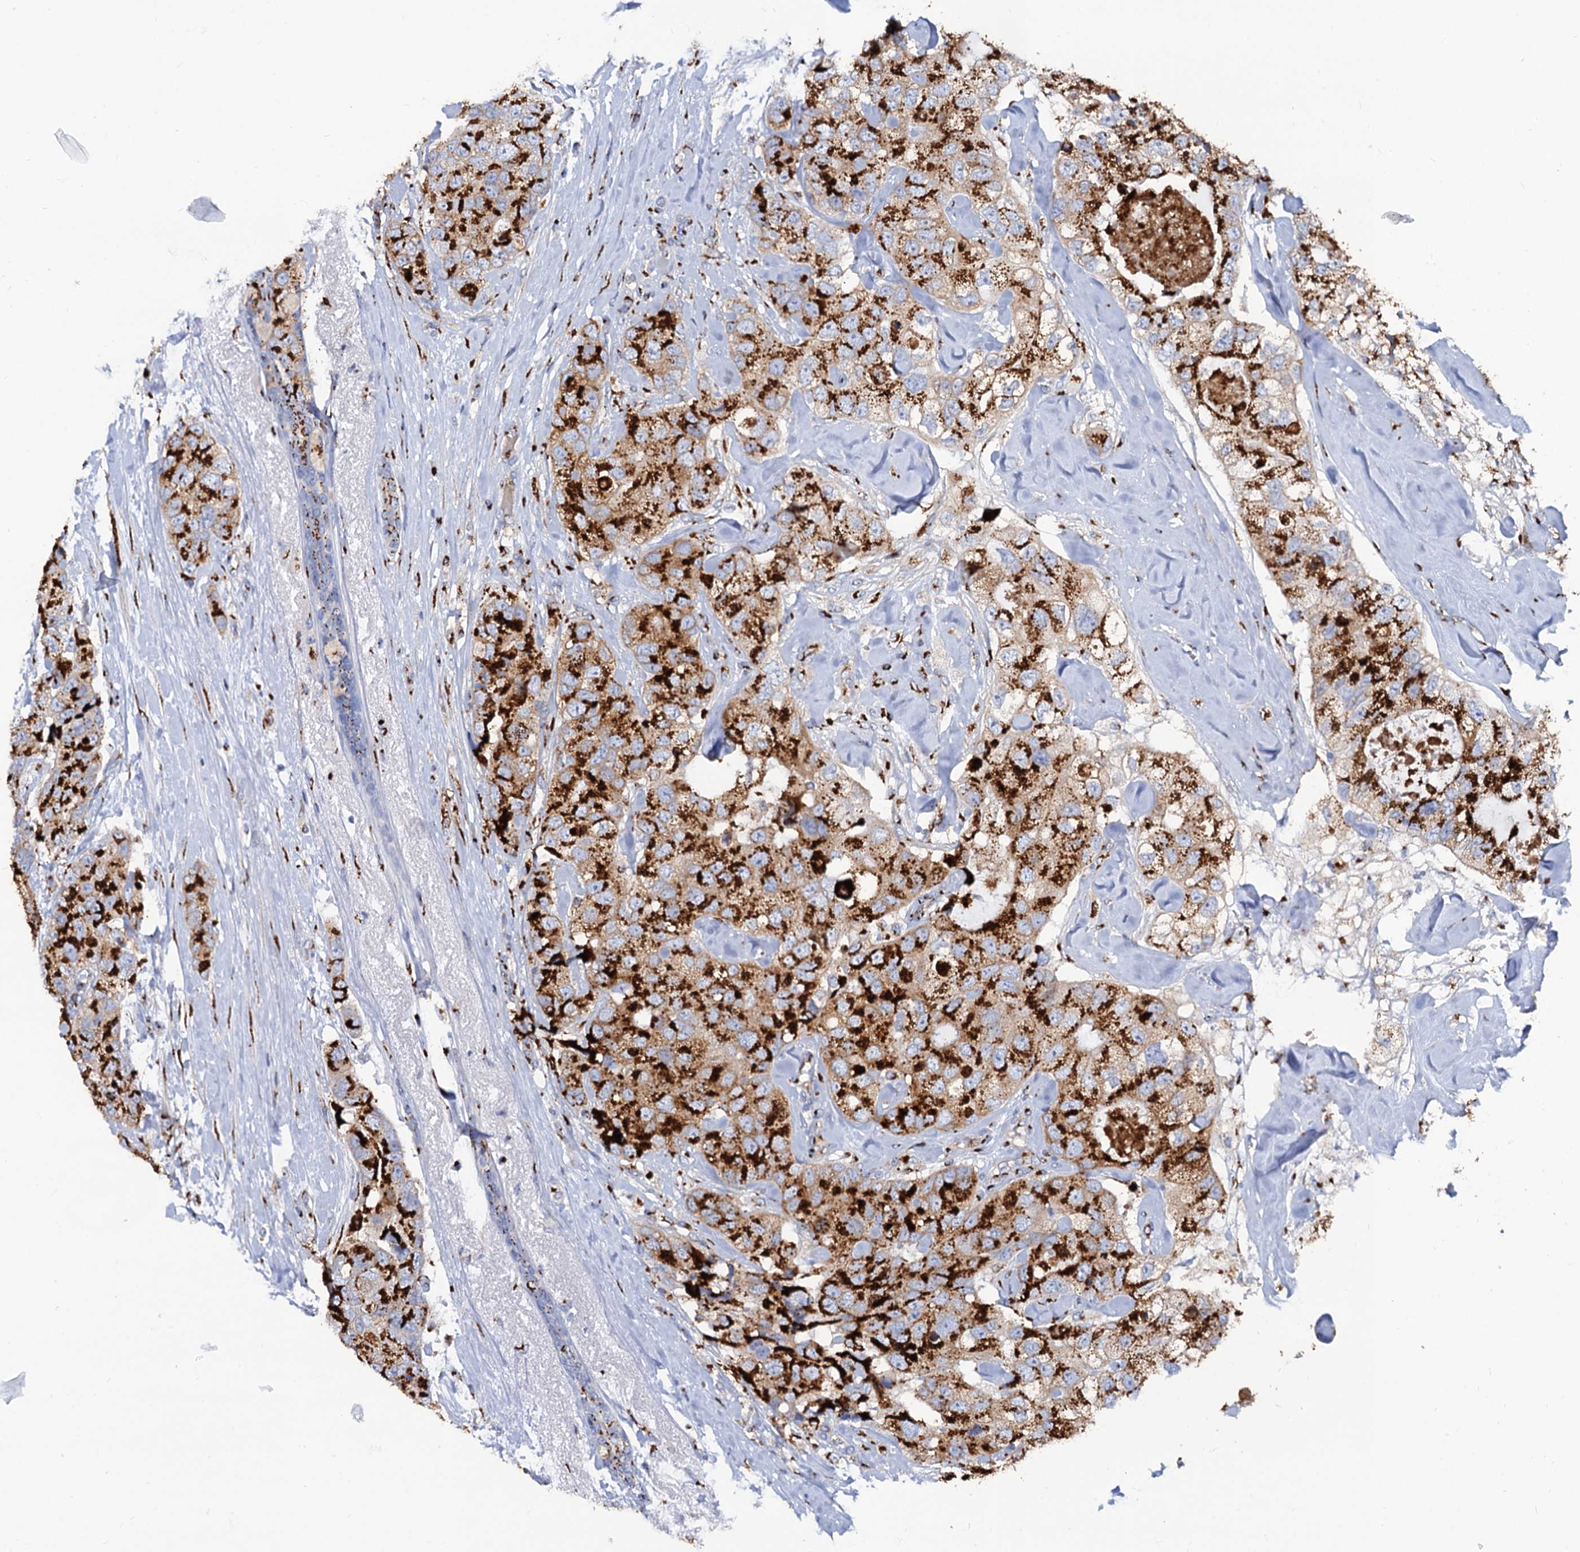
{"staining": {"intensity": "strong", "quantity": ">75%", "location": "cytoplasmic/membranous"}, "tissue": "breast cancer", "cell_type": "Tumor cells", "image_type": "cancer", "snomed": [{"axis": "morphology", "description": "Duct carcinoma"}, {"axis": "topography", "description": "Breast"}], "caption": "An image of human breast cancer stained for a protein displays strong cytoplasmic/membranous brown staining in tumor cells.", "gene": "TM9SF3", "patient": {"sex": "female", "age": 62}}